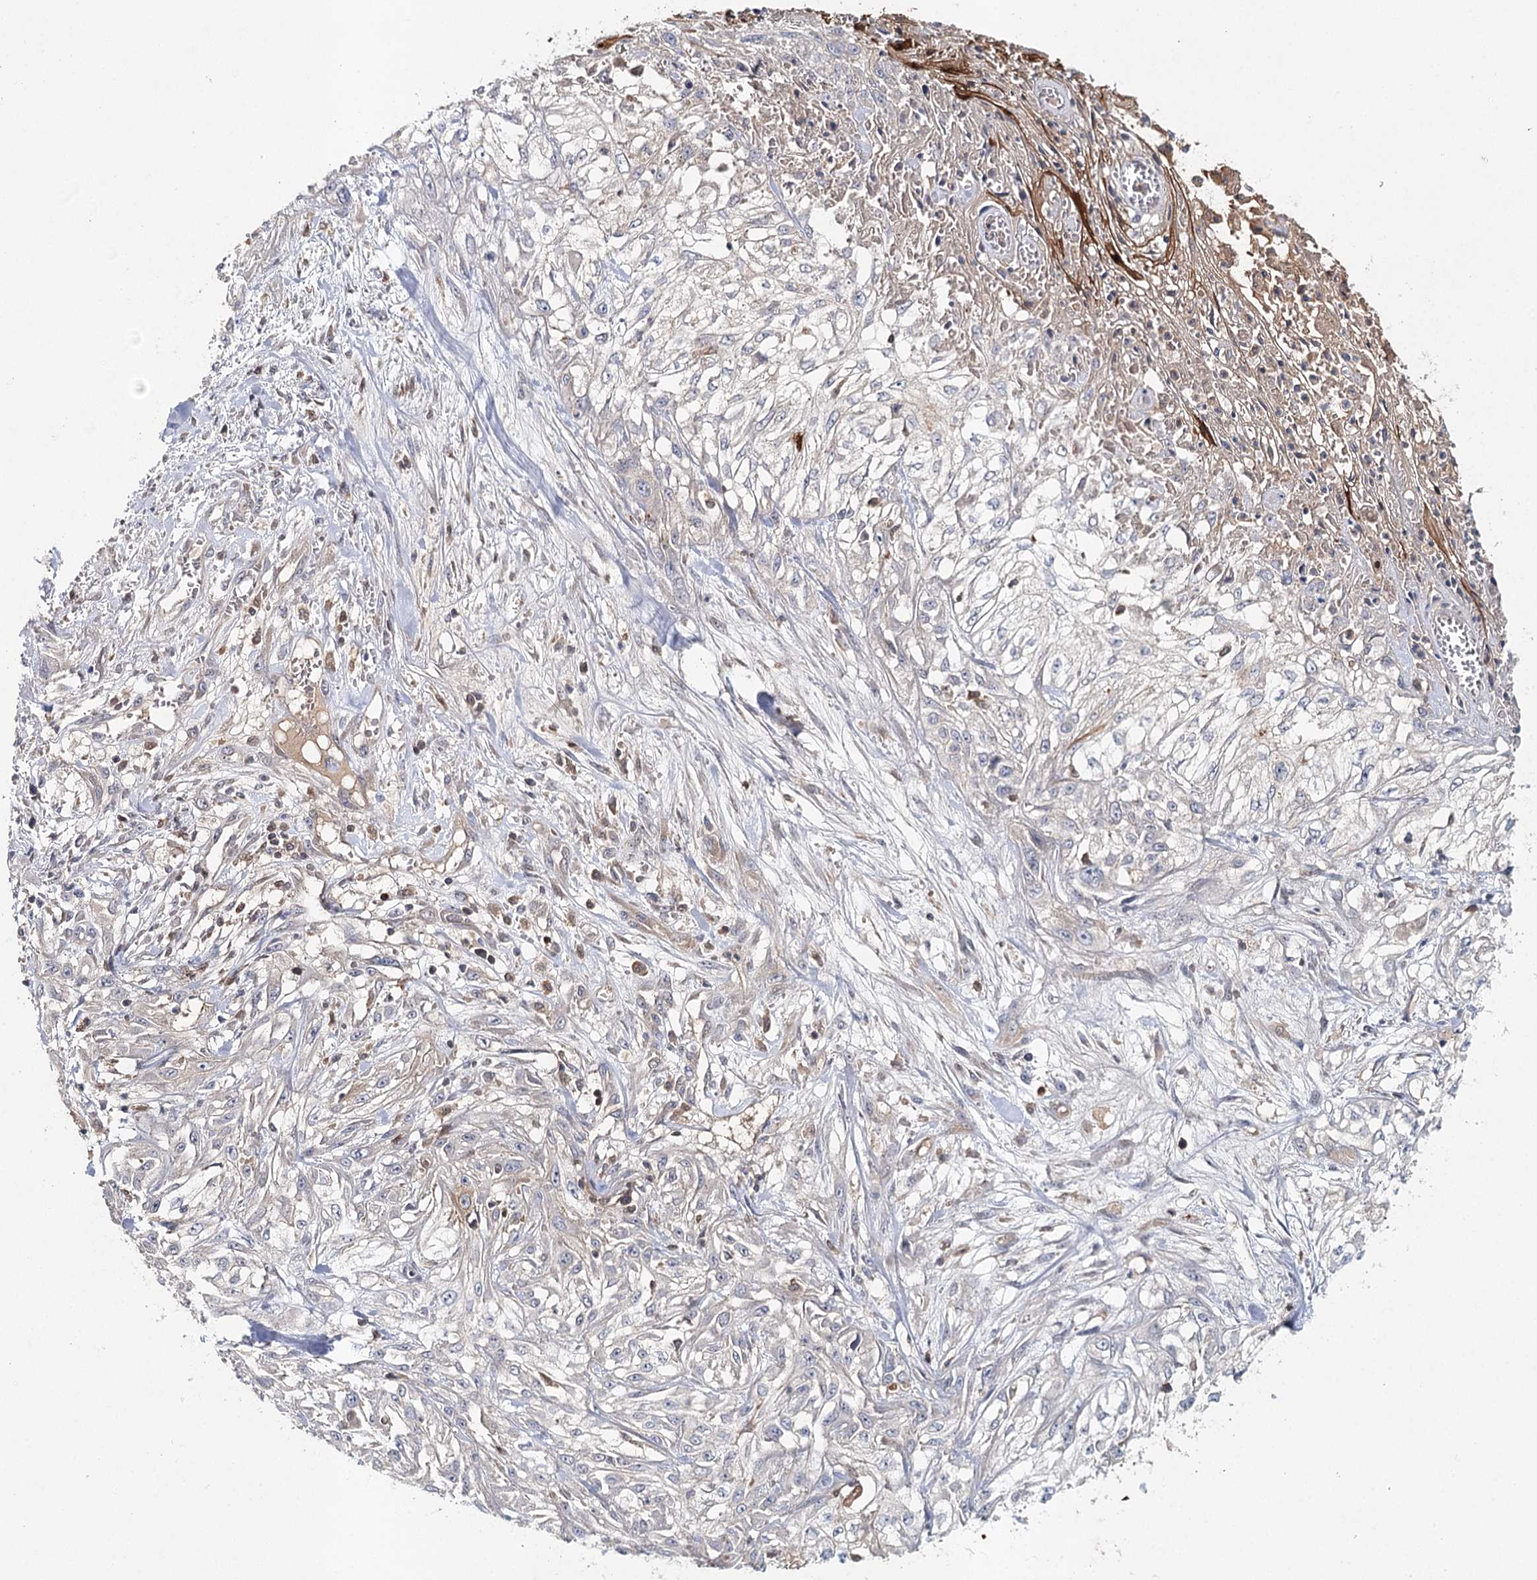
{"staining": {"intensity": "moderate", "quantity": "<25%", "location": "cytoplasmic/membranous"}, "tissue": "skin cancer", "cell_type": "Tumor cells", "image_type": "cancer", "snomed": [{"axis": "morphology", "description": "Squamous cell carcinoma, NOS"}, {"axis": "morphology", "description": "Squamous cell carcinoma, metastatic, NOS"}, {"axis": "topography", "description": "Skin"}, {"axis": "topography", "description": "Lymph node"}], "caption": "Metastatic squamous cell carcinoma (skin) tissue shows moderate cytoplasmic/membranous expression in about <25% of tumor cells", "gene": "SLC41A2", "patient": {"sex": "male", "age": 75}}